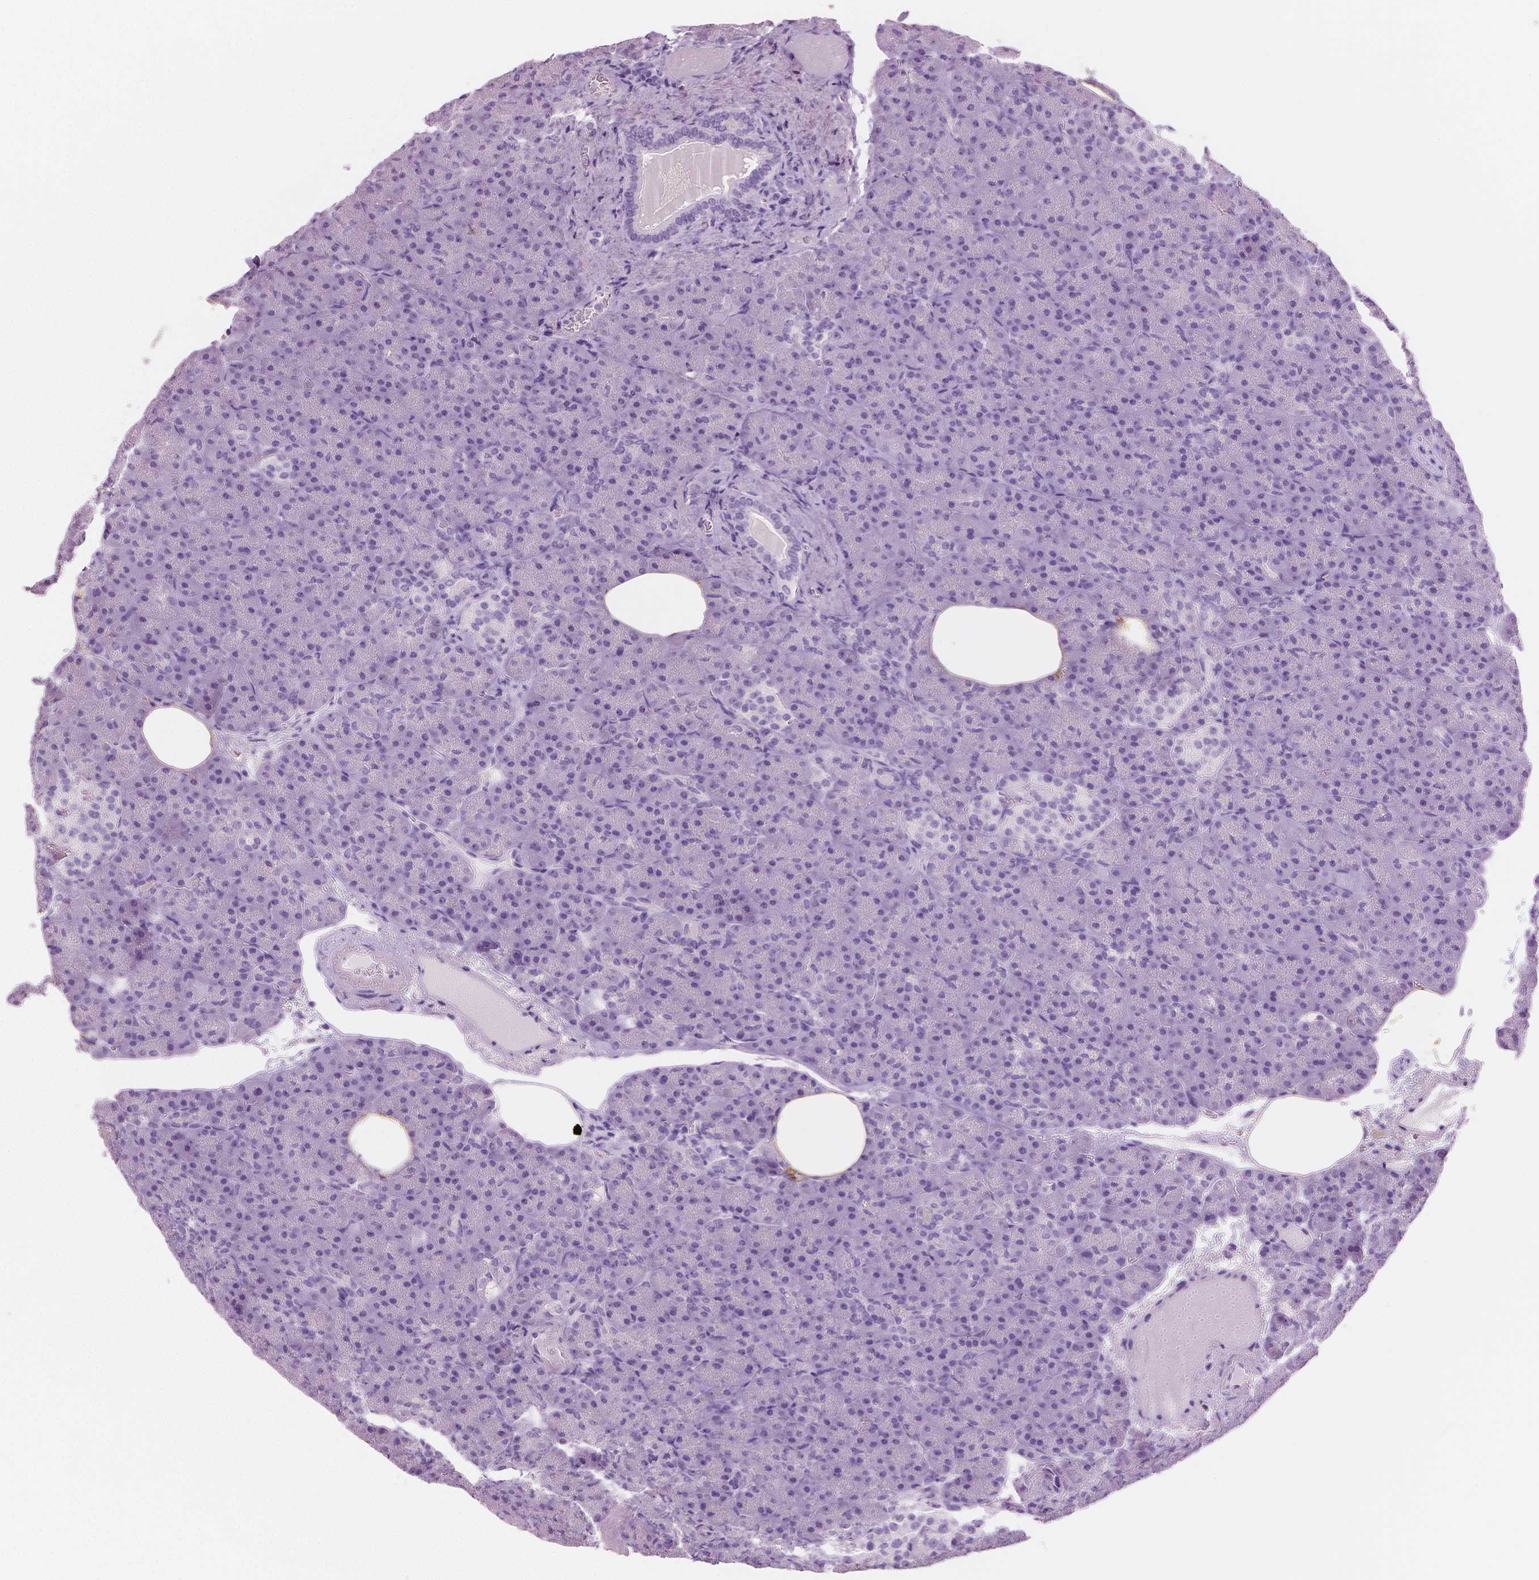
{"staining": {"intensity": "negative", "quantity": "none", "location": "none"}, "tissue": "pancreas", "cell_type": "Exocrine glandular cells", "image_type": "normal", "snomed": [{"axis": "morphology", "description": "Normal tissue, NOS"}, {"axis": "topography", "description": "Pancreas"}], "caption": "Photomicrograph shows no significant protein positivity in exocrine glandular cells of normal pancreas. (Brightfield microscopy of DAB IHC at high magnification).", "gene": "PLIN4", "patient": {"sex": "female", "age": 74}}